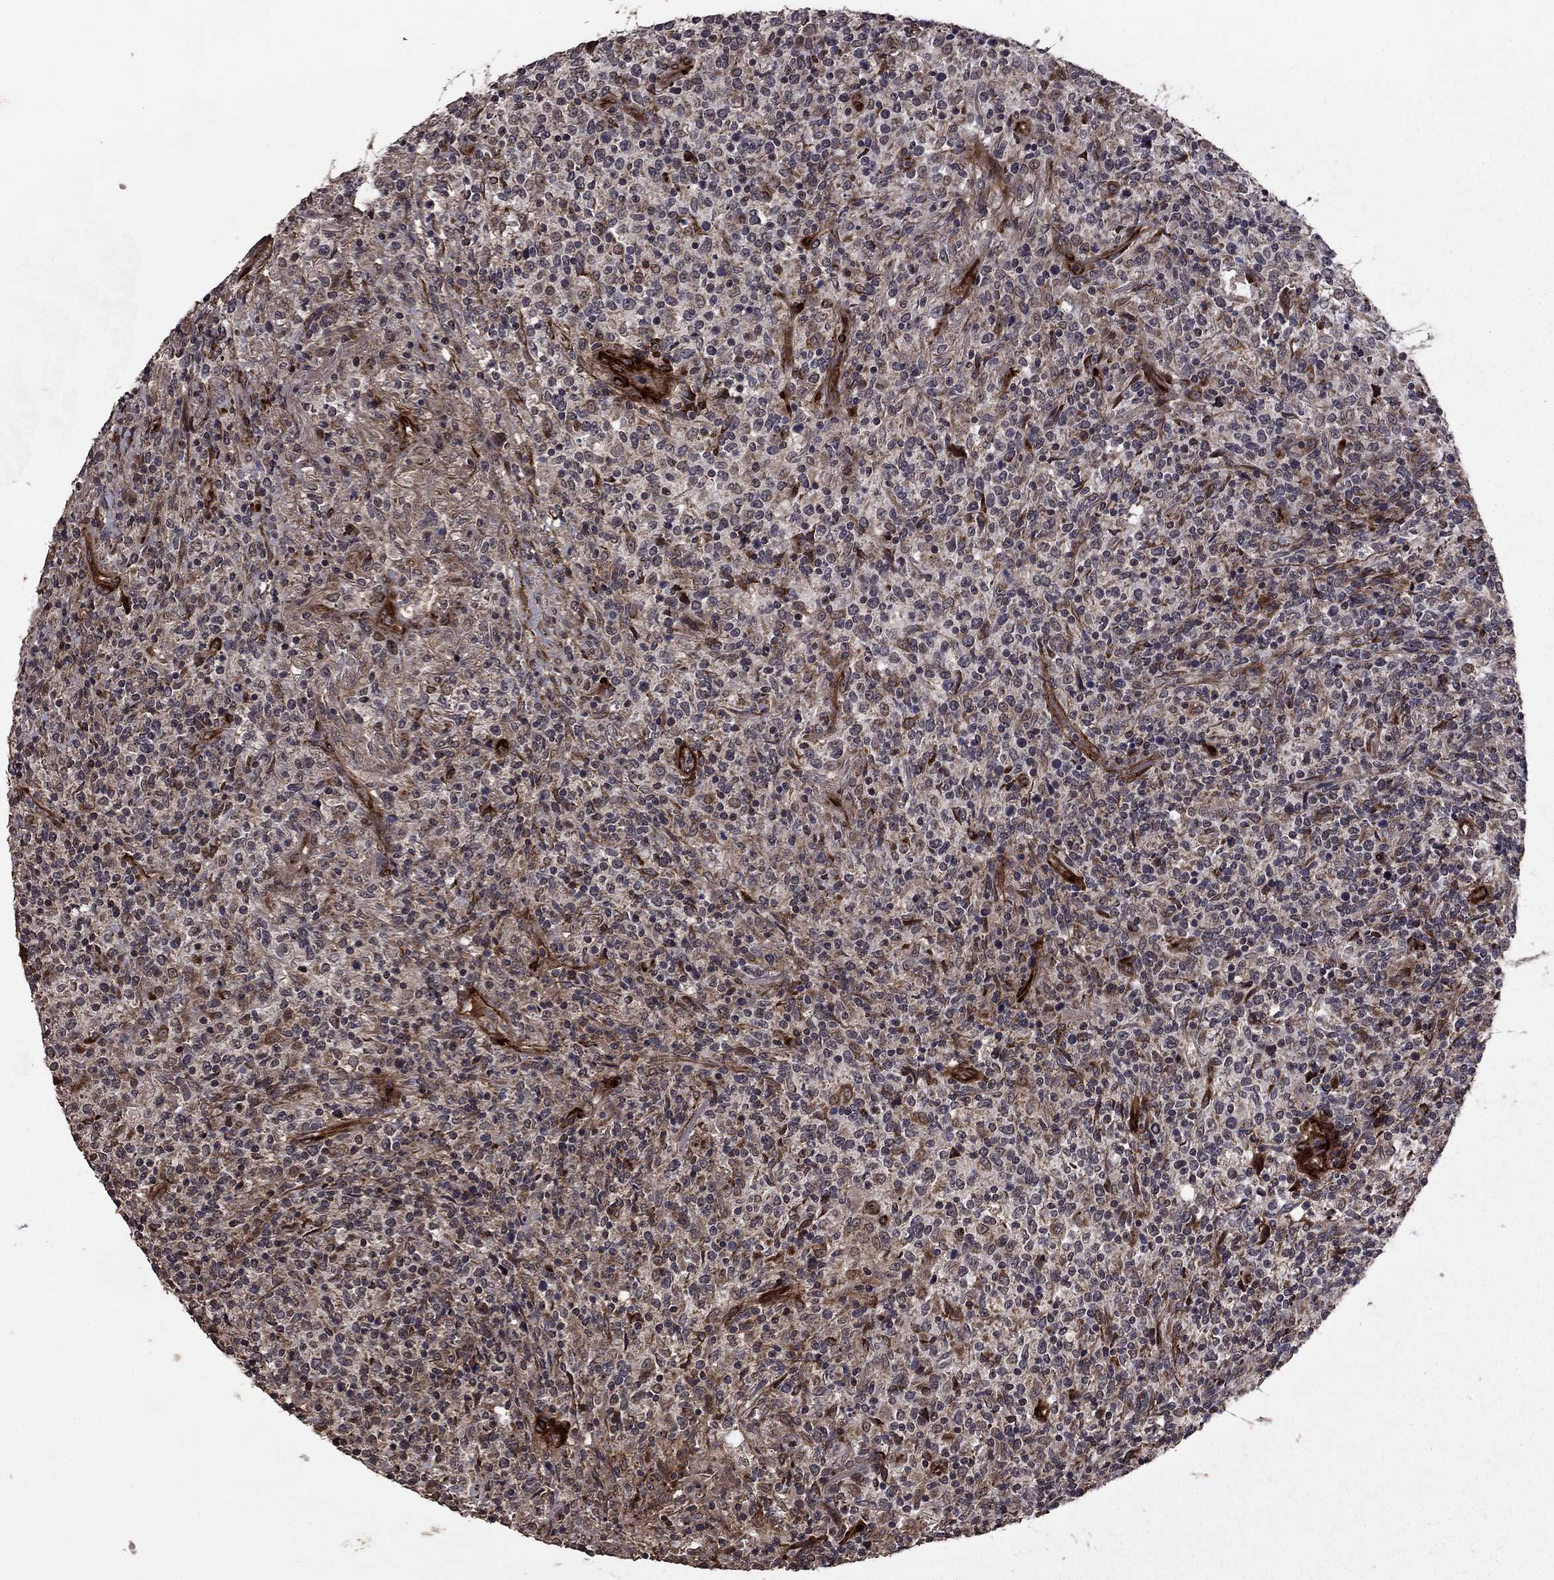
{"staining": {"intensity": "negative", "quantity": "none", "location": "none"}, "tissue": "lymphoma", "cell_type": "Tumor cells", "image_type": "cancer", "snomed": [{"axis": "morphology", "description": "Malignant lymphoma, non-Hodgkin's type, High grade"}, {"axis": "topography", "description": "Lung"}], "caption": "Tumor cells are negative for brown protein staining in lymphoma. Brightfield microscopy of IHC stained with DAB (3,3'-diaminobenzidine) (brown) and hematoxylin (blue), captured at high magnification.", "gene": "COL18A1", "patient": {"sex": "male", "age": 79}}